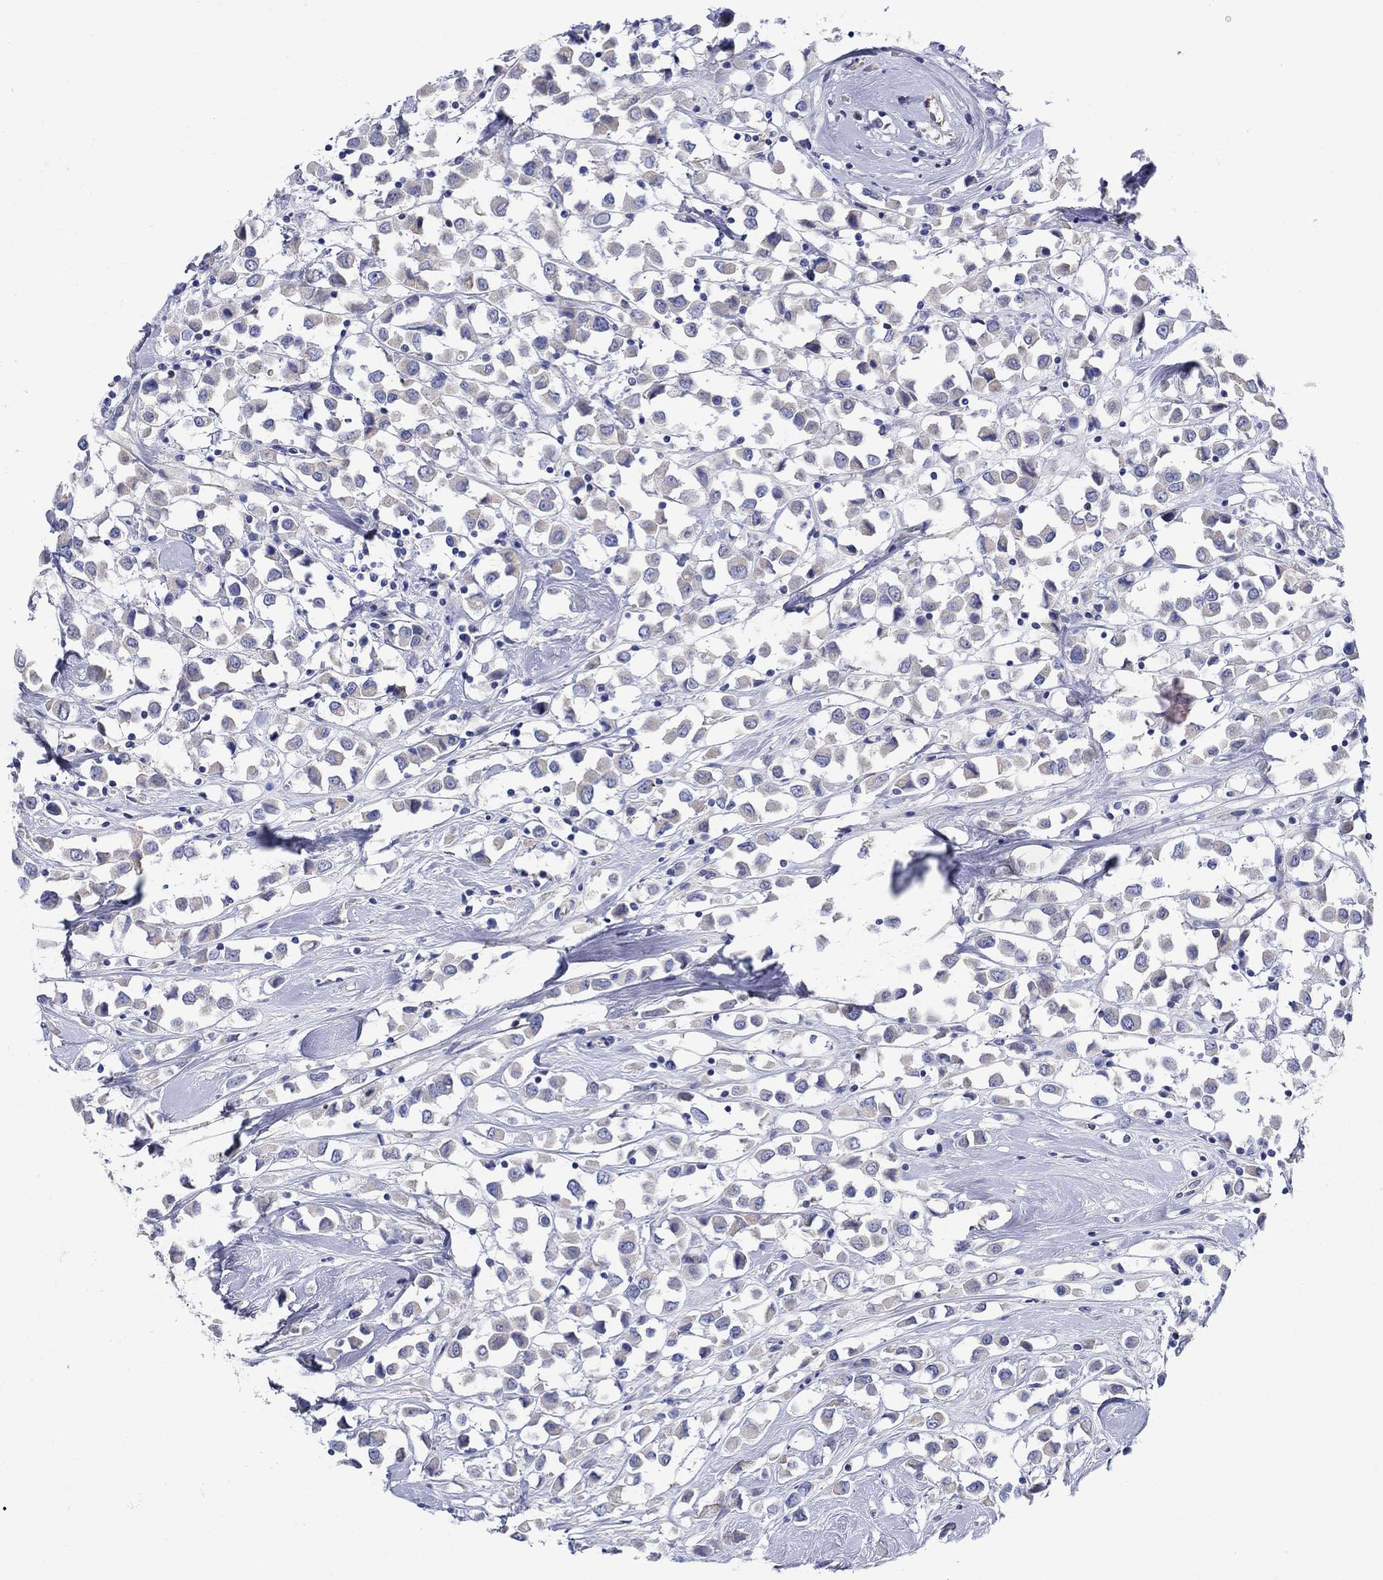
{"staining": {"intensity": "negative", "quantity": "none", "location": "none"}, "tissue": "breast cancer", "cell_type": "Tumor cells", "image_type": "cancer", "snomed": [{"axis": "morphology", "description": "Duct carcinoma"}, {"axis": "topography", "description": "Breast"}], "caption": "Immunohistochemical staining of human breast cancer (infiltrating ductal carcinoma) shows no significant staining in tumor cells.", "gene": "TRIM16", "patient": {"sex": "female", "age": 61}}